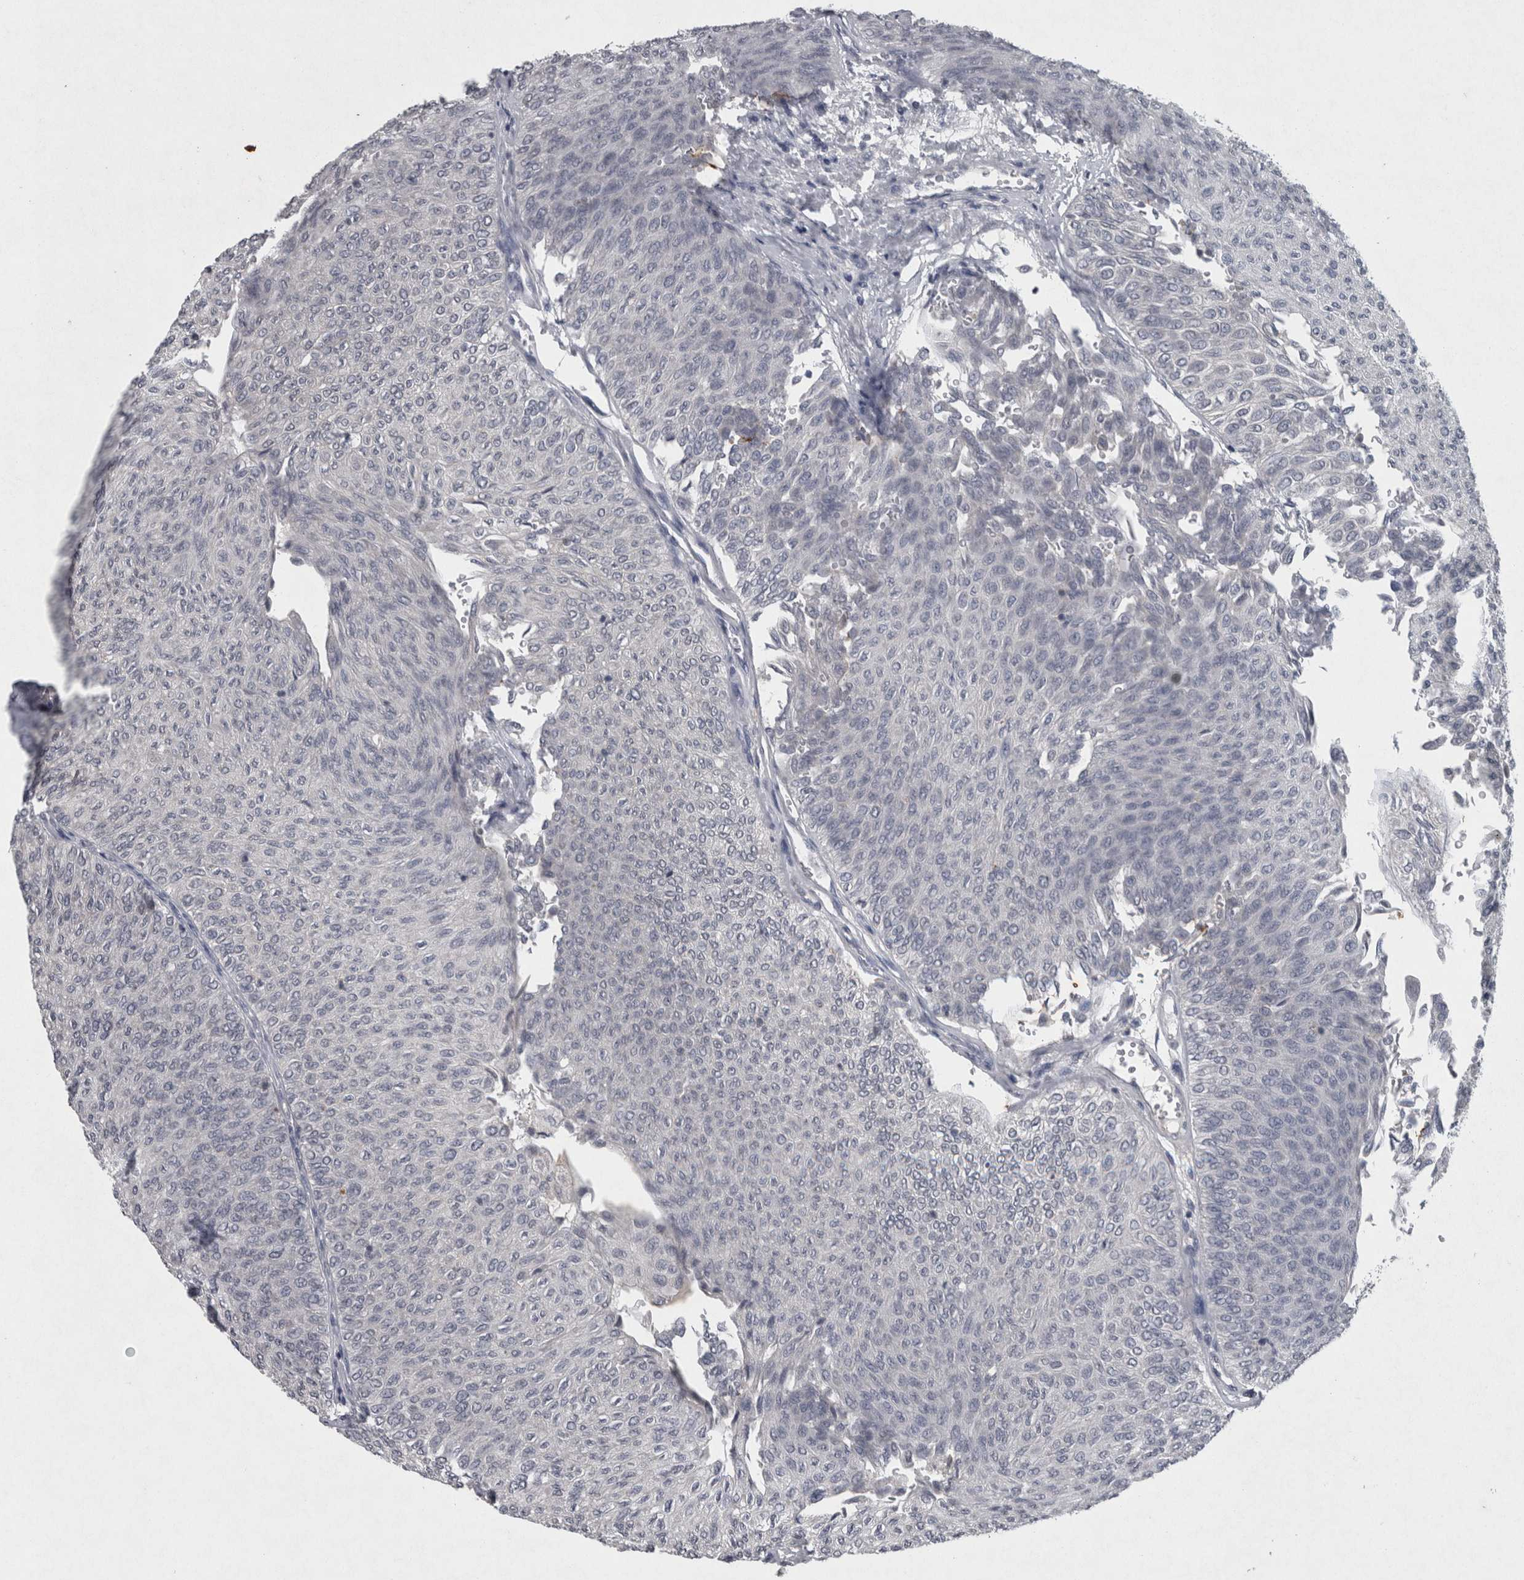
{"staining": {"intensity": "negative", "quantity": "none", "location": "none"}, "tissue": "urothelial cancer", "cell_type": "Tumor cells", "image_type": "cancer", "snomed": [{"axis": "morphology", "description": "Urothelial carcinoma, Low grade"}, {"axis": "topography", "description": "Urinary bladder"}], "caption": "A histopathology image of urothelial cancer stained for a protein displays no brown staining in tumor cells.", "gene": "WNT7A", "patient": {"sex": "male", "age": 78}}